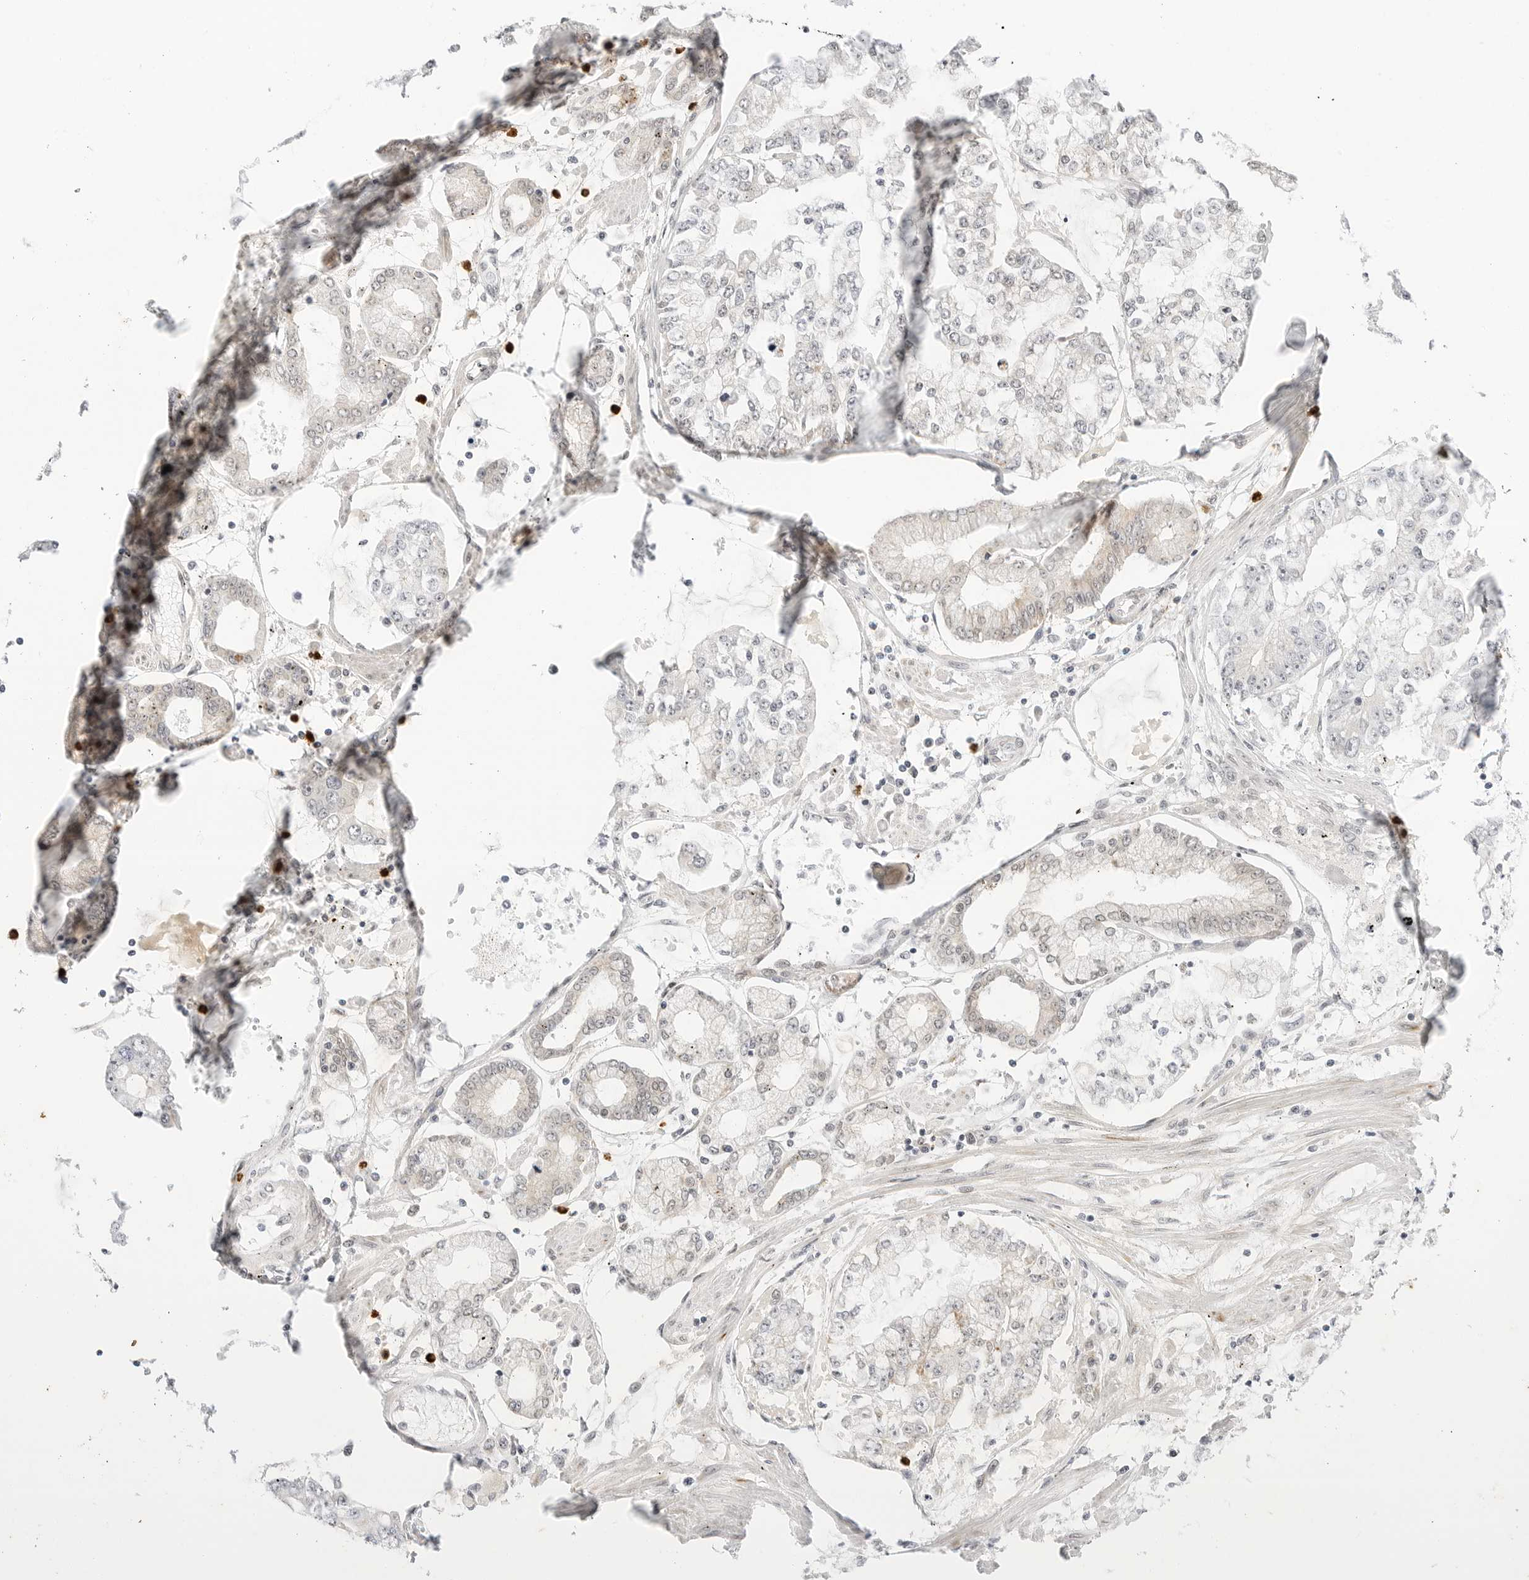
{"staining": {"intensity": "negative", "quantity": "none", "location": "none"}, "tissue": "stomach cancer", "cell_type": "Tumor cells", "image_type": "cancer", "snomed": [{"axis": "morphology", "description": "Adenocarcinoma, NOS"}, {"axis": "topography", "description": "Stomach"}], "caption": "The IHC image has no significant expression in tumor cells of stomach cancer (adenocarcinoma) tissue.", "gene": "HIPK3", "patient": {"sex": "male", "age": 76}}